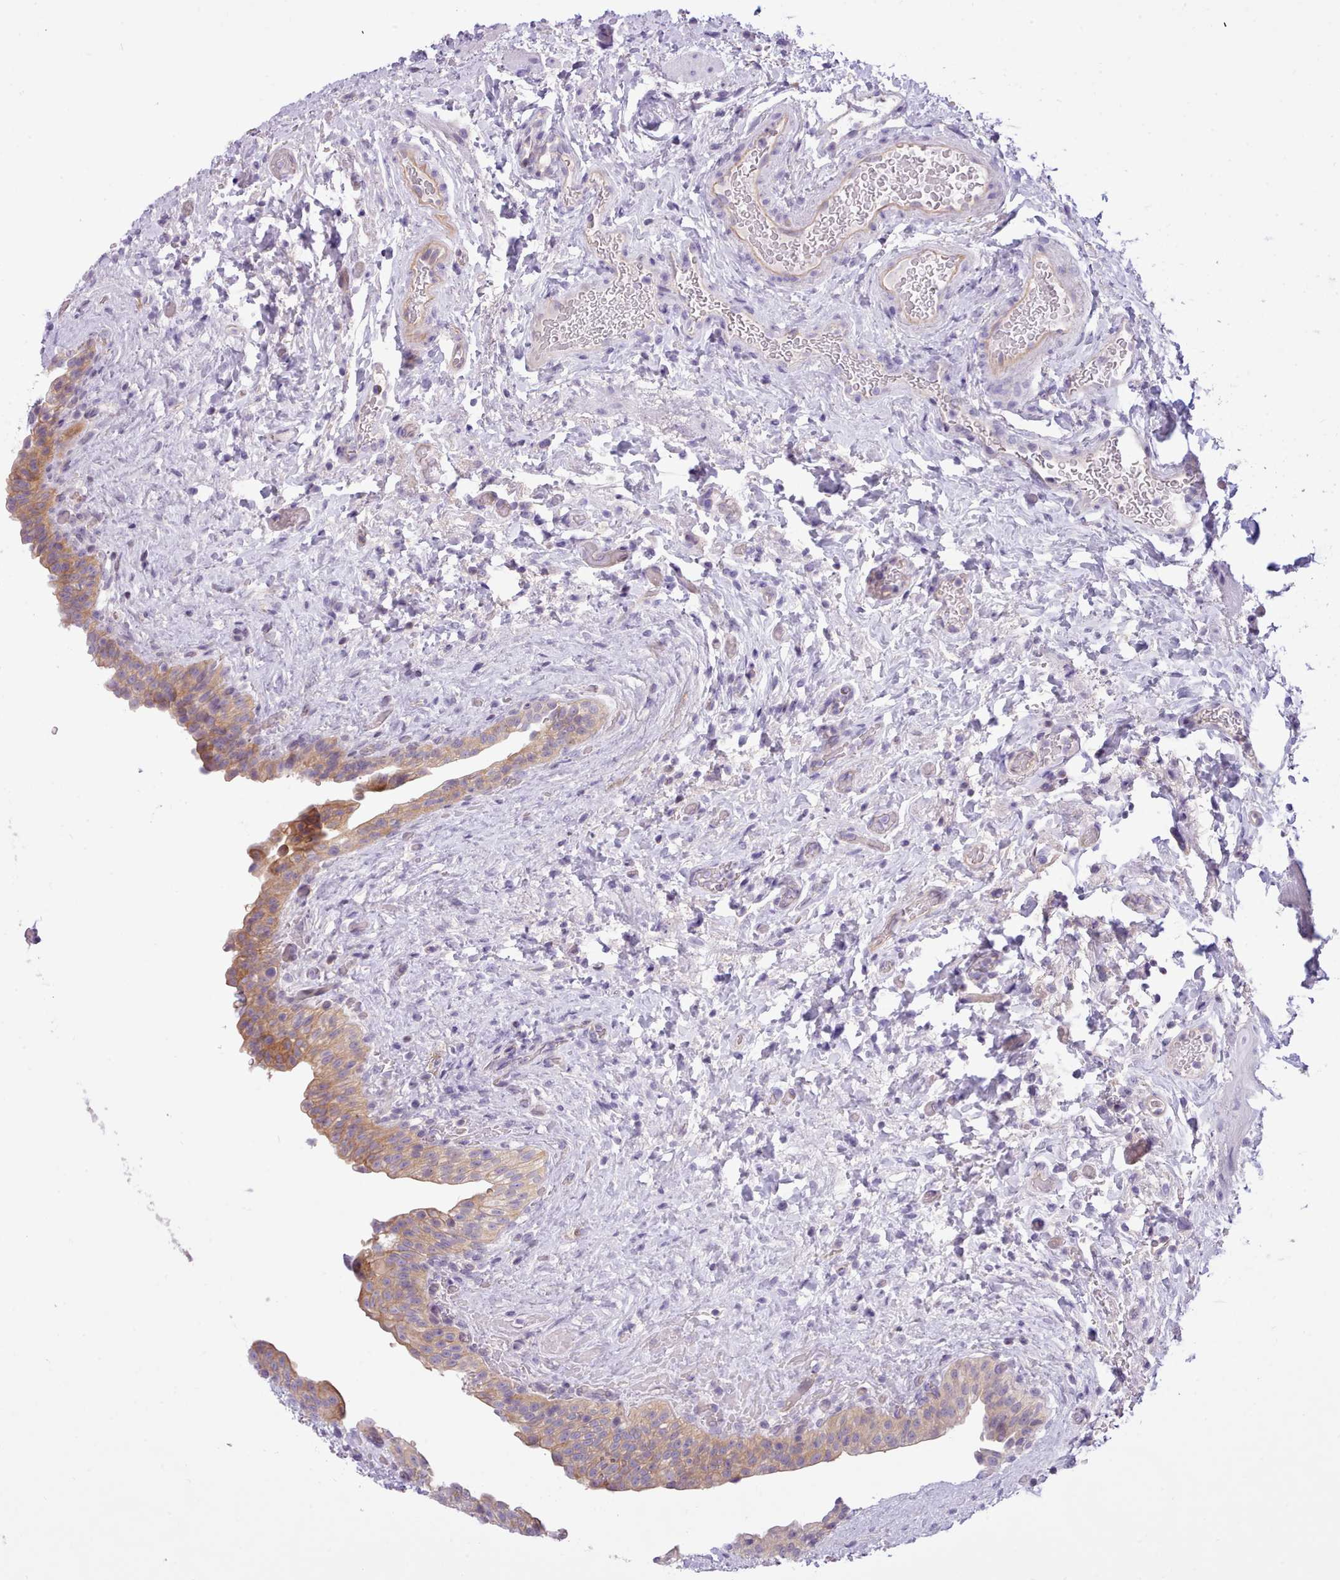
{"staining": {"intensity": "moderate", "quantity": "25%-75%", "location": "cytoplasmic/membranous"}, "tissue": "urinary bladder", "cell_type": "Urothelial cells", "image_type": "normal", "snomed": [{"axis": "morphology", "description": "Normal tissue, NOS"}, {"axis": "topography", "description": "Urinary bladder"}], "caption": "High-power microscopy captured an immunohistochemistry image of benign urinary bladder, revealing moderate cytoplasmic/membranous expression in about 25%-75% of urothelial cells.", "gene": "CYP2A13", "patient": {"sex": "male", "age": 69}}